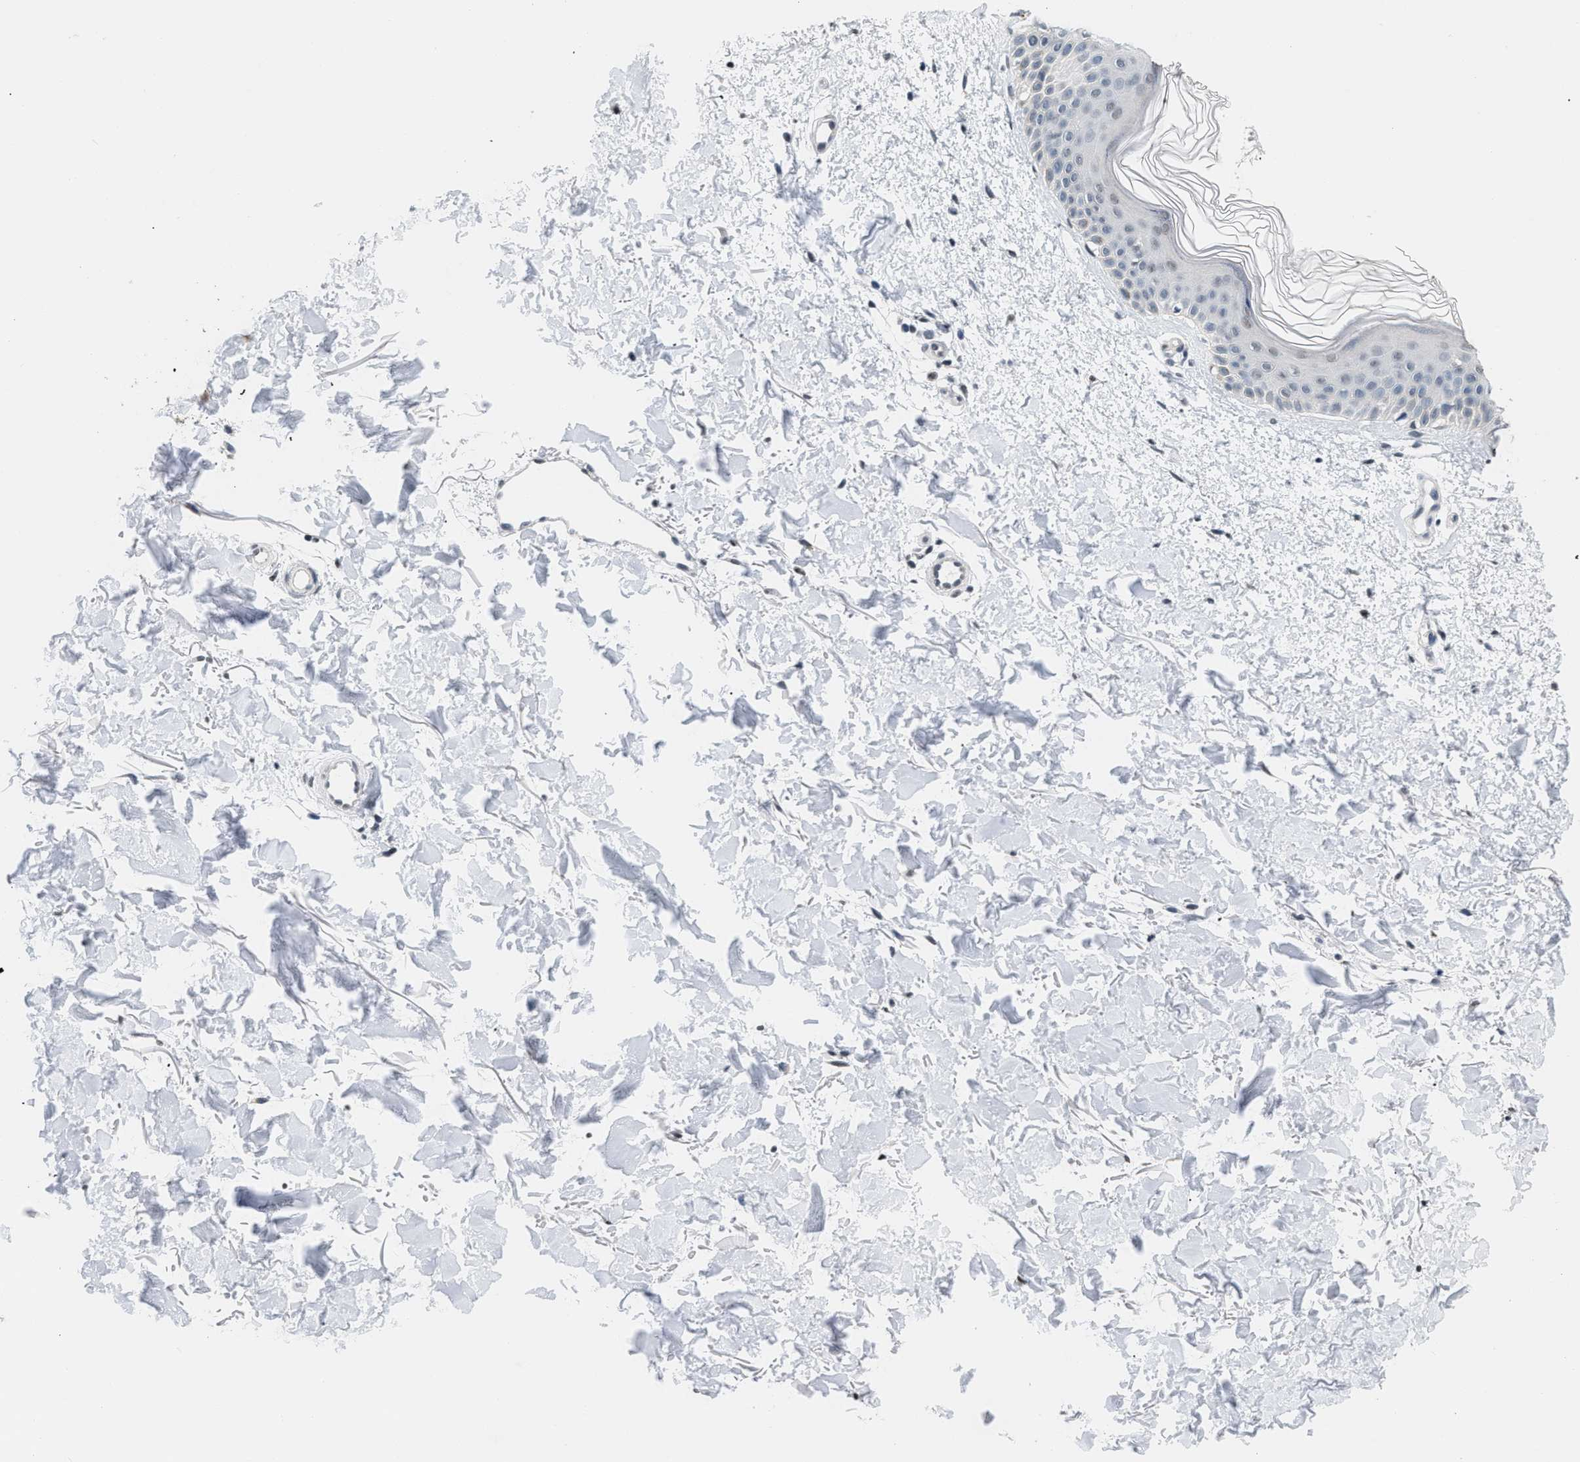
{"staining": {"intensity": "weak", "quantity": "25%-75%", "location": "nuclear"}, "tissue": "skin", "cell_type": "Fibroblasts", "image_type": "normal", "snomed": [{"axis": "morphology", "description": "Normal tissue, NOS"}, {"axis": "morphology", "description": "Malignant melanoma, NOS"}, {"axis": "topography", "description": "Skin"}], "caption": "A low amount of weak nuclear staining is seen in approximately 25%-75% of fibroblasts in normal skin.", "gene": "RAF1", "patient": {"sex": "male", "age": 83}}